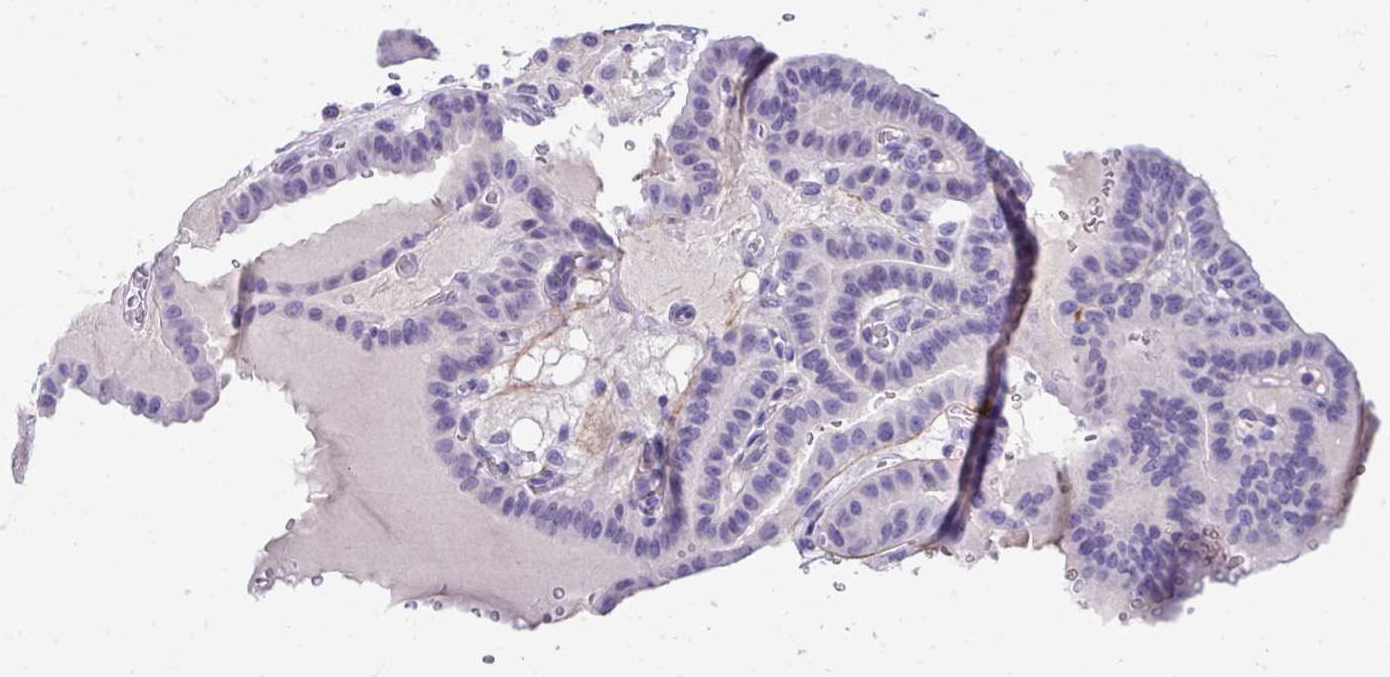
{"staining": {"intensity": "negative", "quantity": "none", "location": "none"}, "tissue": "thyroid cancer", "cell_type": "Tumor cells", "image_type": "cancer", "snomed": [{"axis": "morphology", "description": "Papillary adenocarcinoma, NOS"}, {"axis": "topography", "description": "Thyroid gland"}], "caption": "Tumor cells are negative for protein expression in human papillary adenocarcinoma (thyroid).", "gene": "PIGZ", "patient": {"sex": "male", "age": 87}}